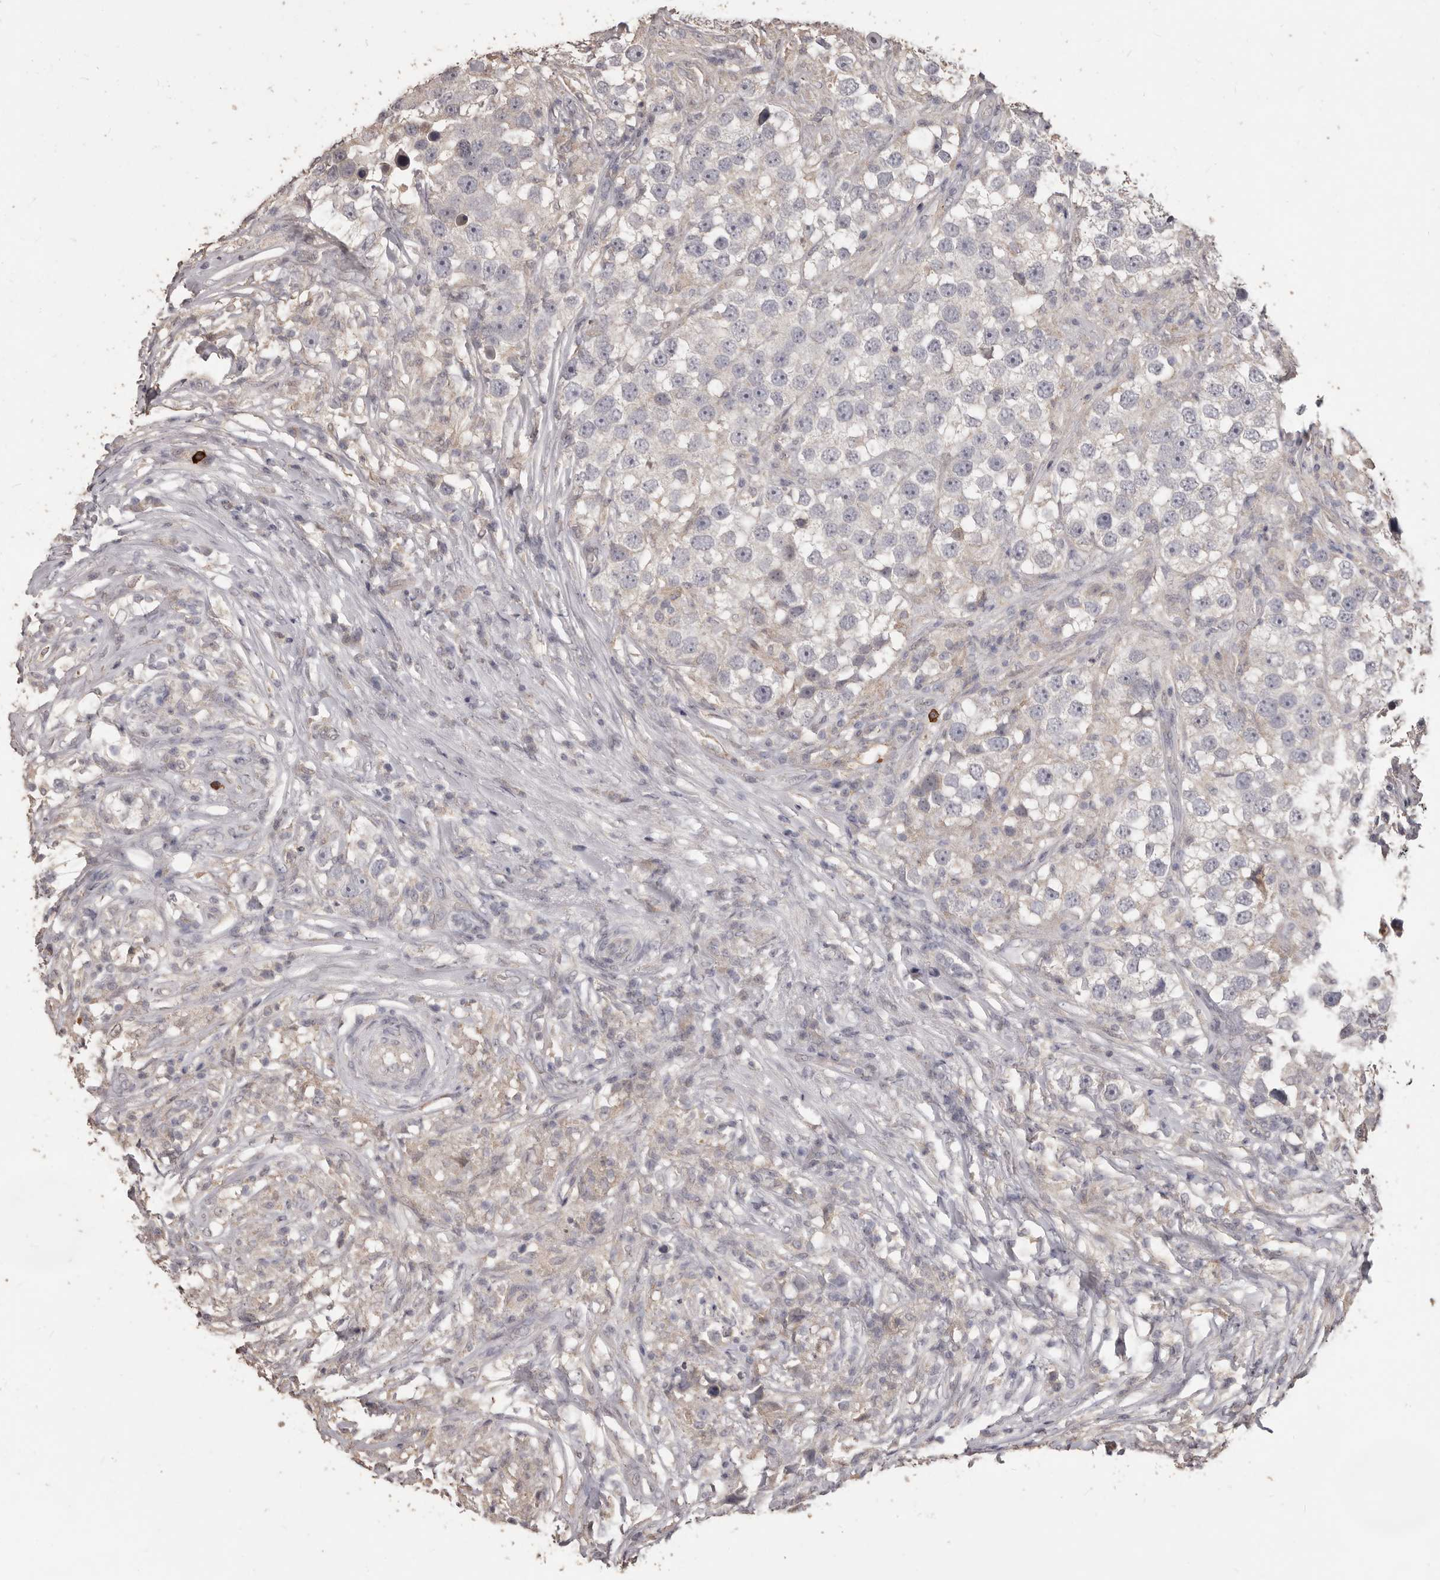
{"staining": {"intensity": "negative", "quantity": "none", "location": "none"}, "tissue": "testis cancer", "cell_type": "Tumor cells", "image_type": "cancer", "snomed": [{"axis": "morphology", "description": "Seminoma, NOS"}, {"axis": "topography", "description": "Testis"}], "caption": "Protein analysis of seminoma (testis) reveals no significant positivity in tumor cells.", "gene": "PRSS27", "patient": {"sex": "male", "age": 49}}